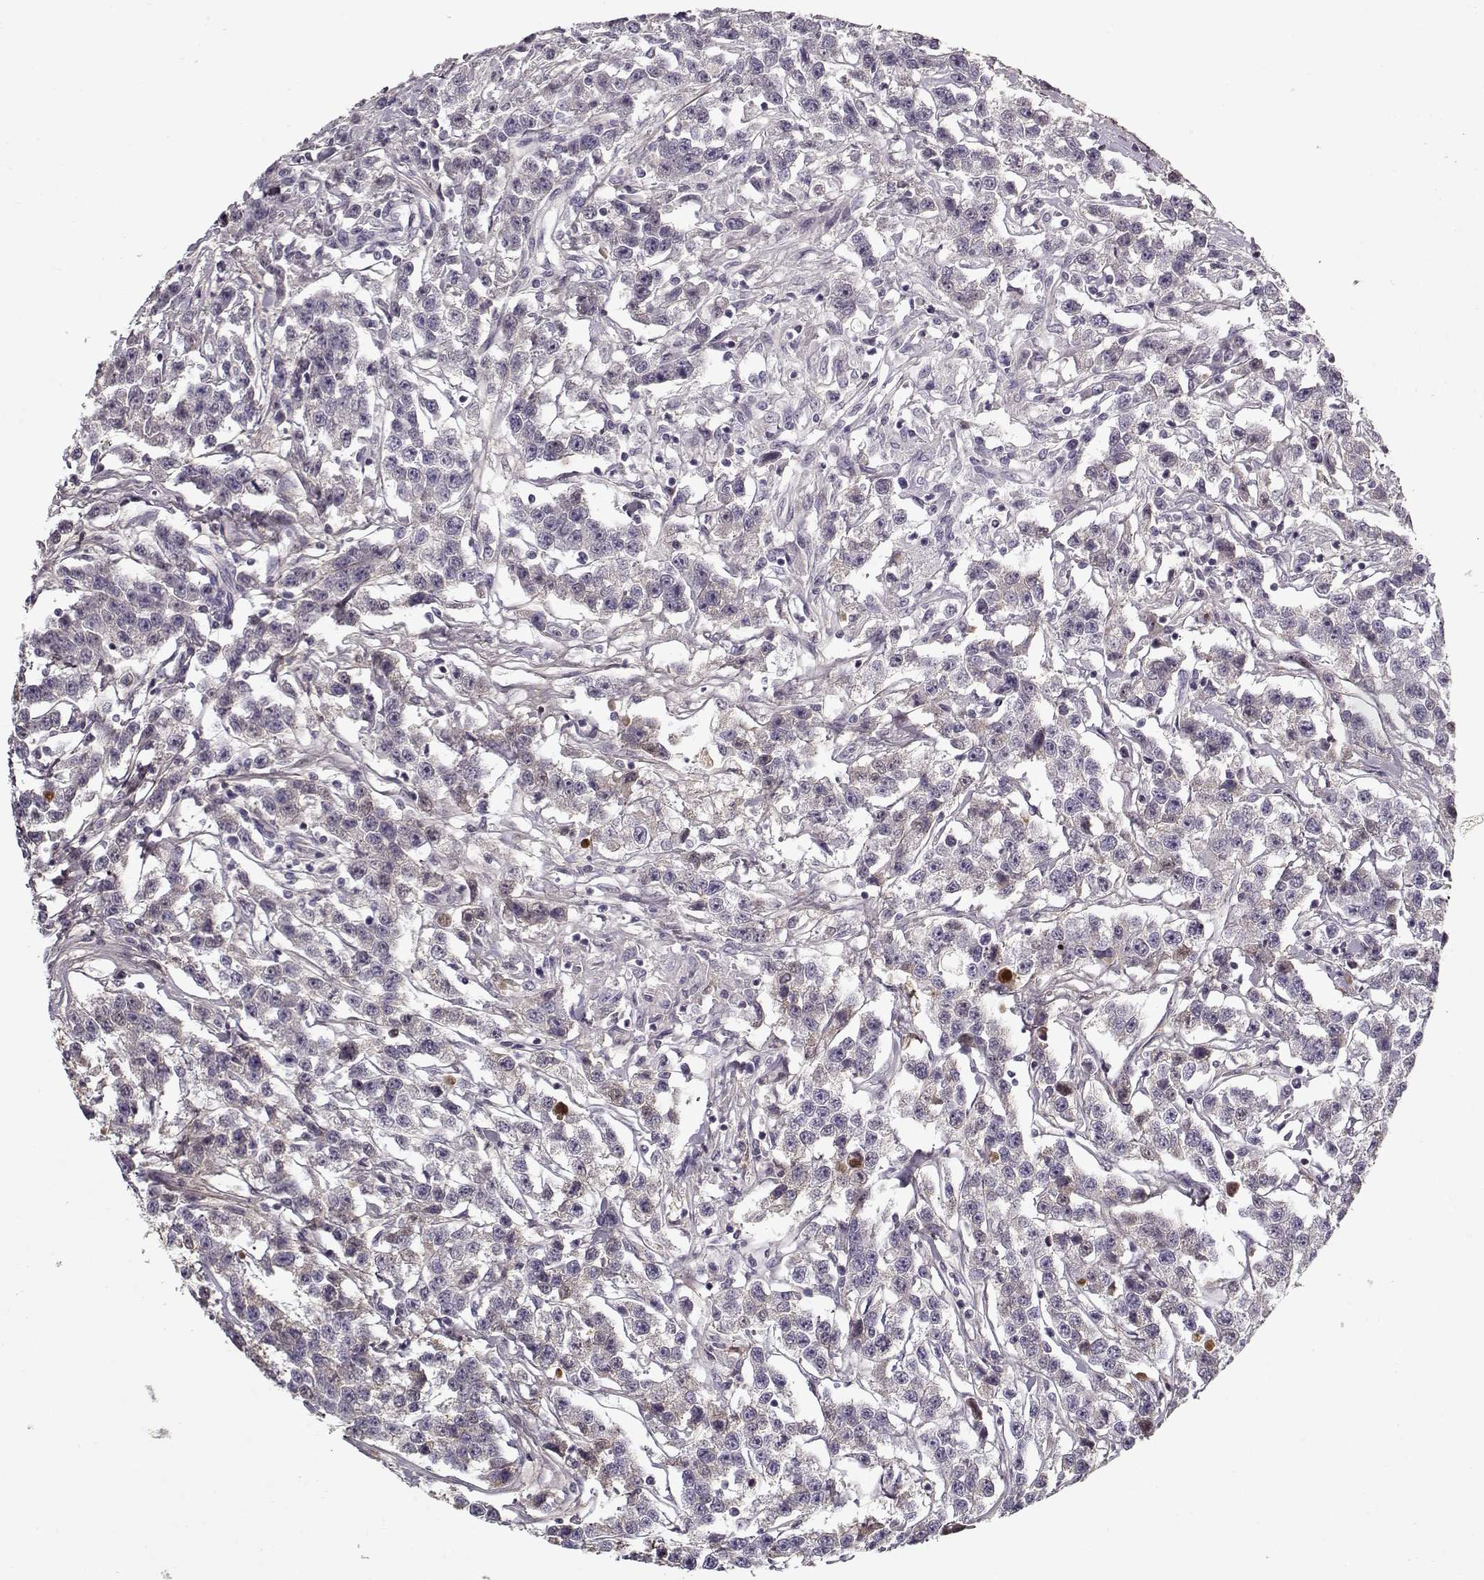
{"staining": {"intensity": "weak", "quantity": "<25%", "location": "cytoplasmic/membranous"}, "tissue": "testis cancer", "cell_type": "Tumor cells", "image_type": "cancer", "snomed": [{"axis": "morphology", "description": "Seminoma, NOS"}, {"axis": "topography", "description": "Testis"}], "caption": "The micrograph reveals no staining of tumor cells in testis seminoma.", "gene": "LUM", "patient": {"sex": "male", "age": 59}}